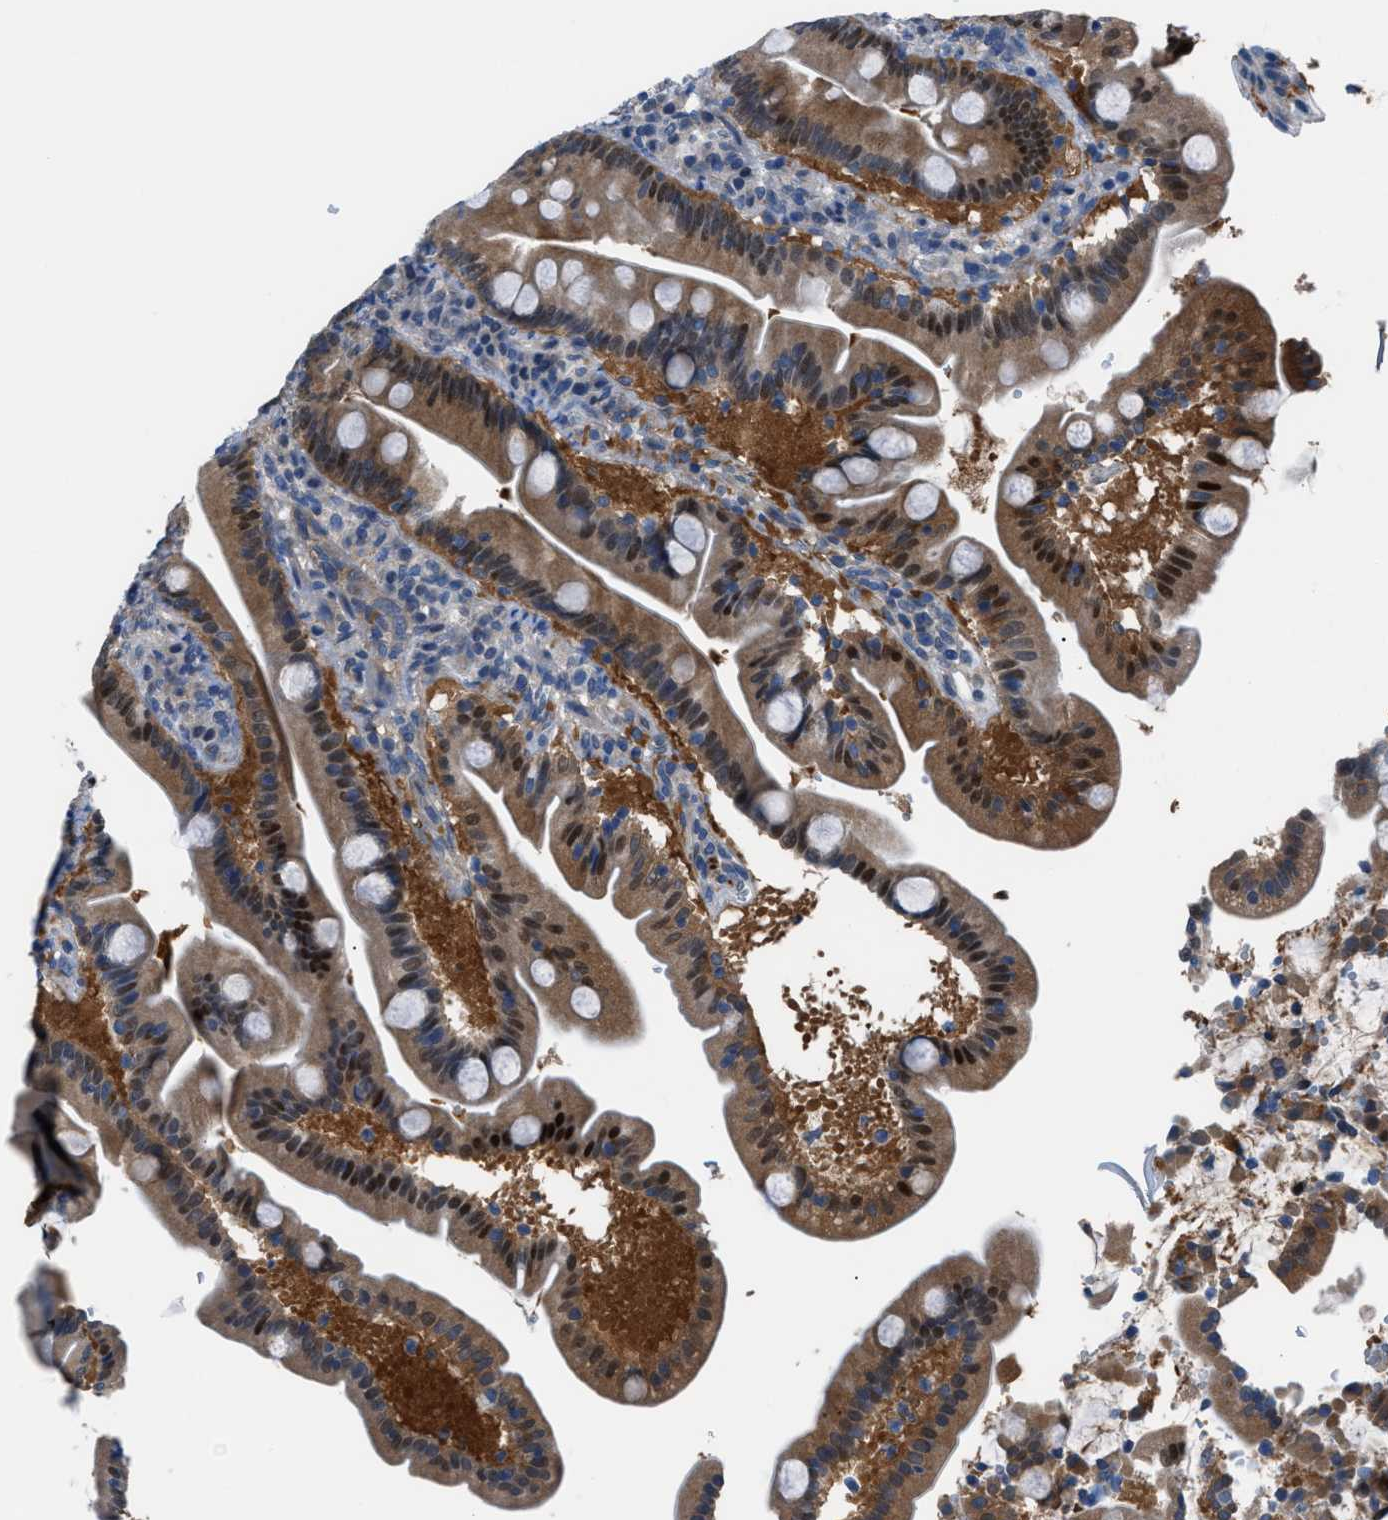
{"staining": {"intensity": "moderate", "quantity": ">75%", "location": "cytoplasmic/membranous,nuclear"}, "tissue": "duodenum", "cell_type": "Glandular cells", "image_type": "normal", "snomed": [{"axis": "morphology", "description": "Normal tissue, NOS"}, {"axis": "topography", "description": "Duodenum"}], "caption": "Duodenum stained with DAB IHC demonstrates medium levels of moderate cytoplasmic/membranous,nuclear positivity in about >75% of glandular cells. The staining is performed using DAB brown chromogen to label protein expression. The nuclei are counter-stained blue using hematoxylin.", "gene": "TMEM45B", "patient": {"sex": "male", "age": 54}}